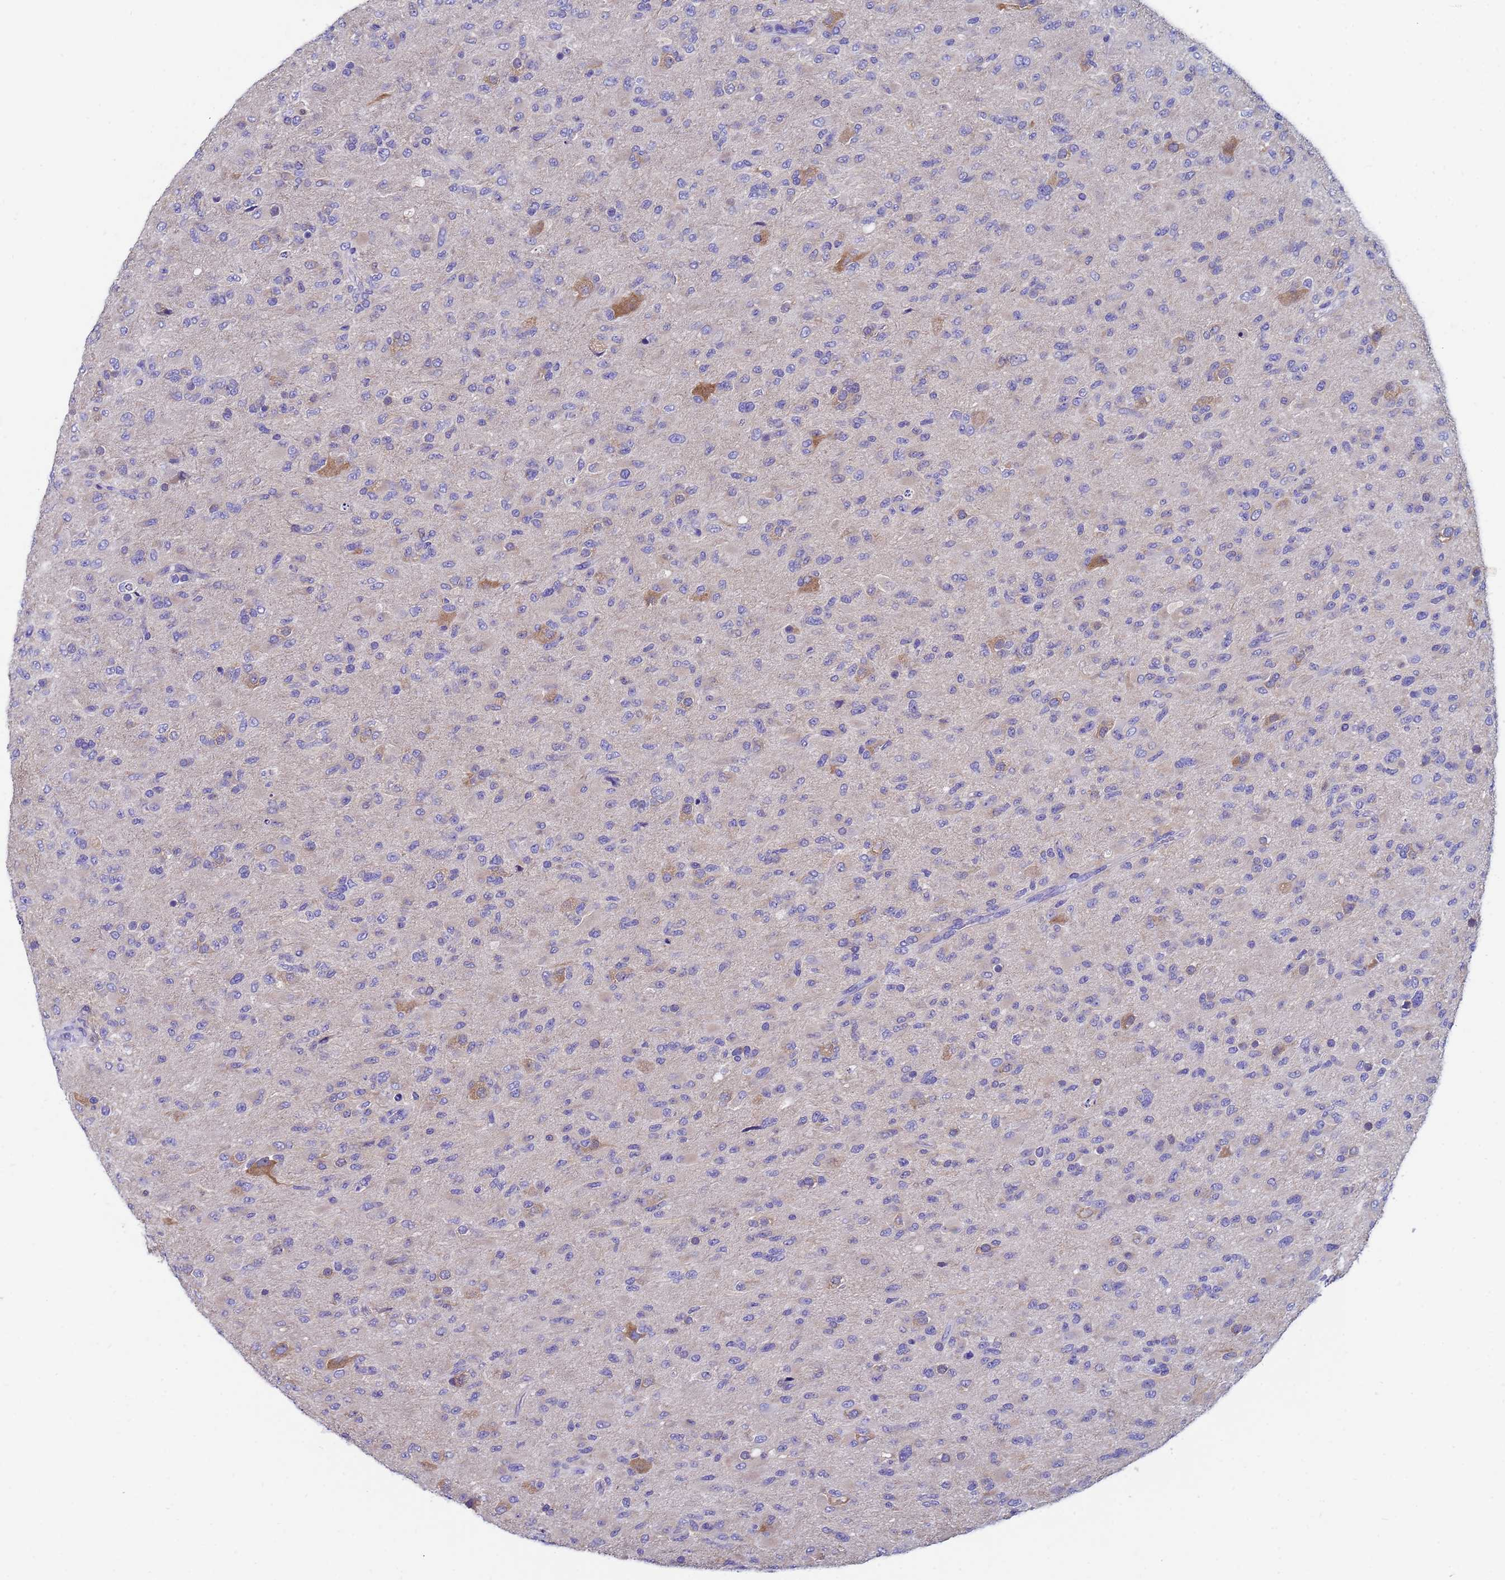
{"staining": {"intensity": "negative", "quantity": "none", "location": "none"}, "tissue": "glioma", "cell_type": "Tumor cells", "image_type": "cancer", "snomed": [{"axis": "morphology", "description": "Glioma, malignant, Low grade"}, {"axis": "topography", "description": "Brain"}], "caption": "An IHC image of malignant low-grade glioma is shown. There is no staining in tumor cells of malignant low-grade glioma.", "gene": "UBE2O", "patient": {"sex": "male", "age": 65}}